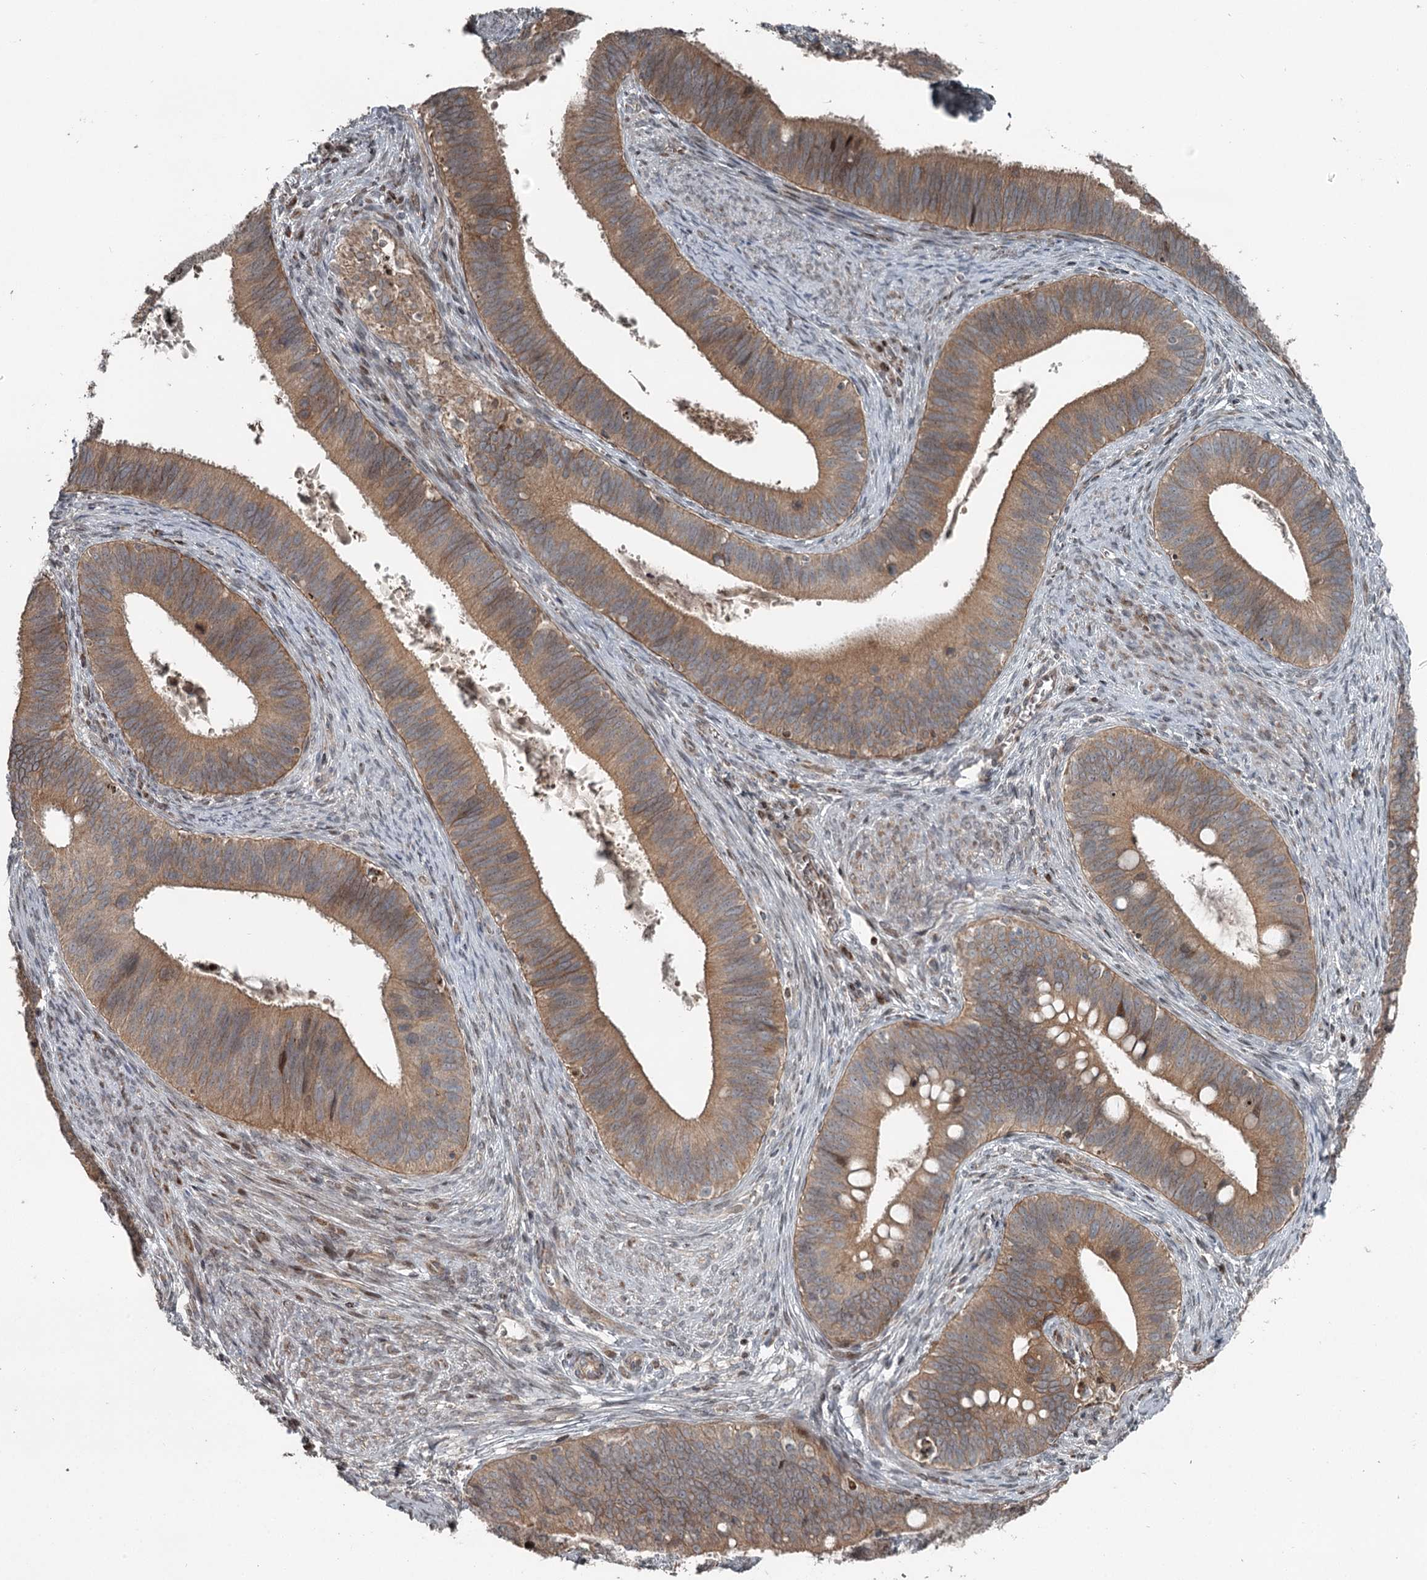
{"staining": {"intensity": "moderate", "quantity": ">75%", "location": "cytoplasmic/membranous"}, "tissue": "cervical cancer", "cell_type": "Tumor cells", "image_type": "cancer", "snomed": [{"axis": "morphology", "description": "Adenocarcinoma, NOS"}, {"axis": "topography", "description": "Cervix"}], "caption": "This photomicrograph demonstrates immunohistochemistry (IHC) staining of human cervical cancer, with medium moderate cytoplasmic/membranous positivity in approximately >75% of tumor cells.", "gene": "RASSF8", "patient": {"sex": "female", "age": 42}}